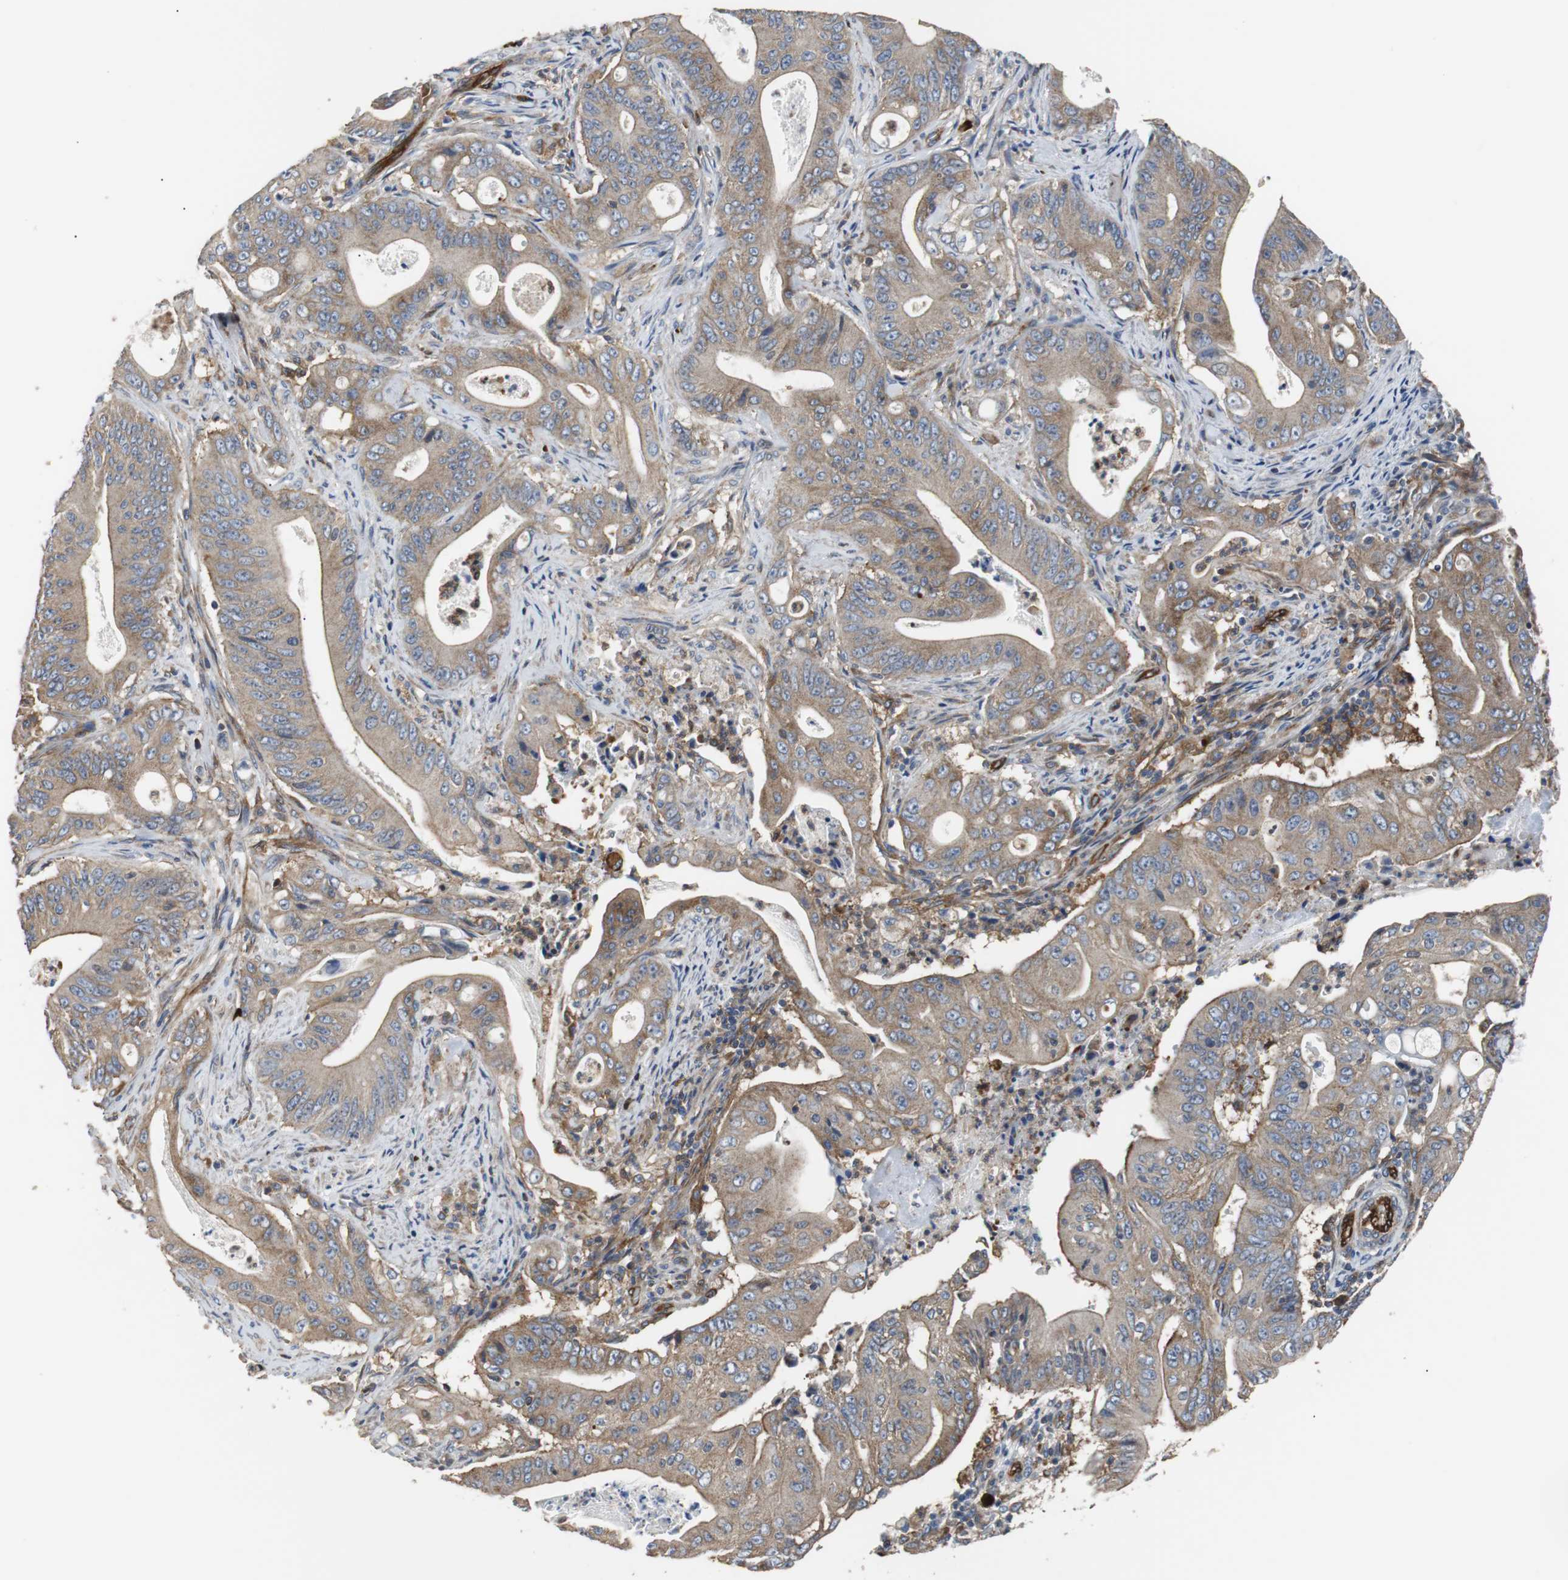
{"staining": {"intensity": "moderate", "quantity": ">75%", "location": "cytoplasmic/membranous"}, "tissue": "pancreatic cancer", "cell_type": "Tumor cells", "image_type": "cancer", "snomed": [{"axis": "morphology", "description": "Normal tissue, NOS"}, {"axis": "topography", "description": "Lymph node"}], "caption": "Pancreatic cancer stained with a protein marker displays moderate staining in tumor cells.", "gene": "PLCG2", "patient": {"sex": "male", "age": 62}}